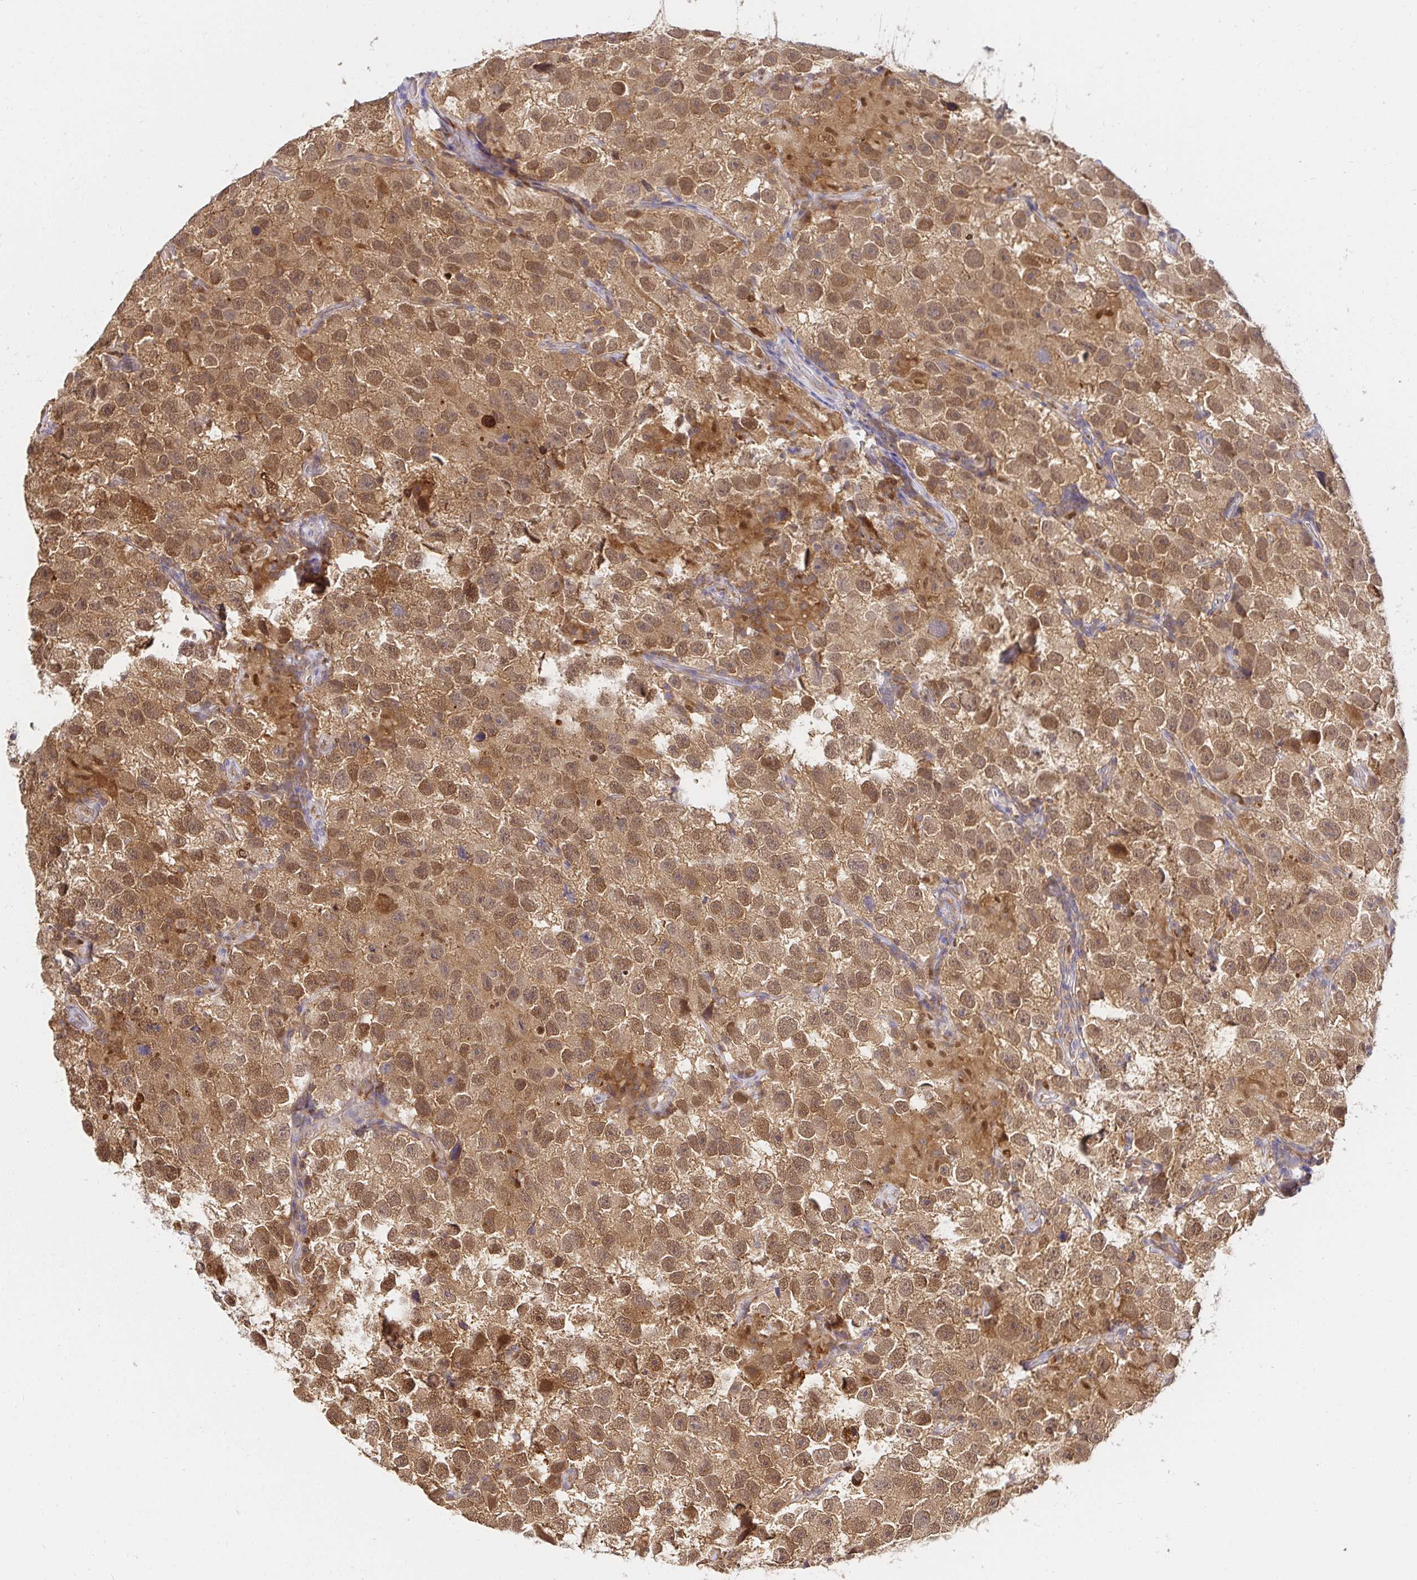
{"staining": {"intensity": "moderate", "quantity": ">75%", "location": "cytoplasmic/membranous,nuclear"}, "tissue": "testis cancer", "cell_type": "Tumor cells", "image_type": "cancer", "snomed": [{"axis": "morphology", "description": "Seminoma, NOS"}, {"axis": "topography", "description": "Testis"}], "caption": "Human testis cancer stained for a protein (brown) demonstrates moderate cytoplasmic/membranous and nuclear positive expression in approximately >75% of tumor cells.", "gene": "PSMA4", "patient": {"sex": "male", "age": 26}}